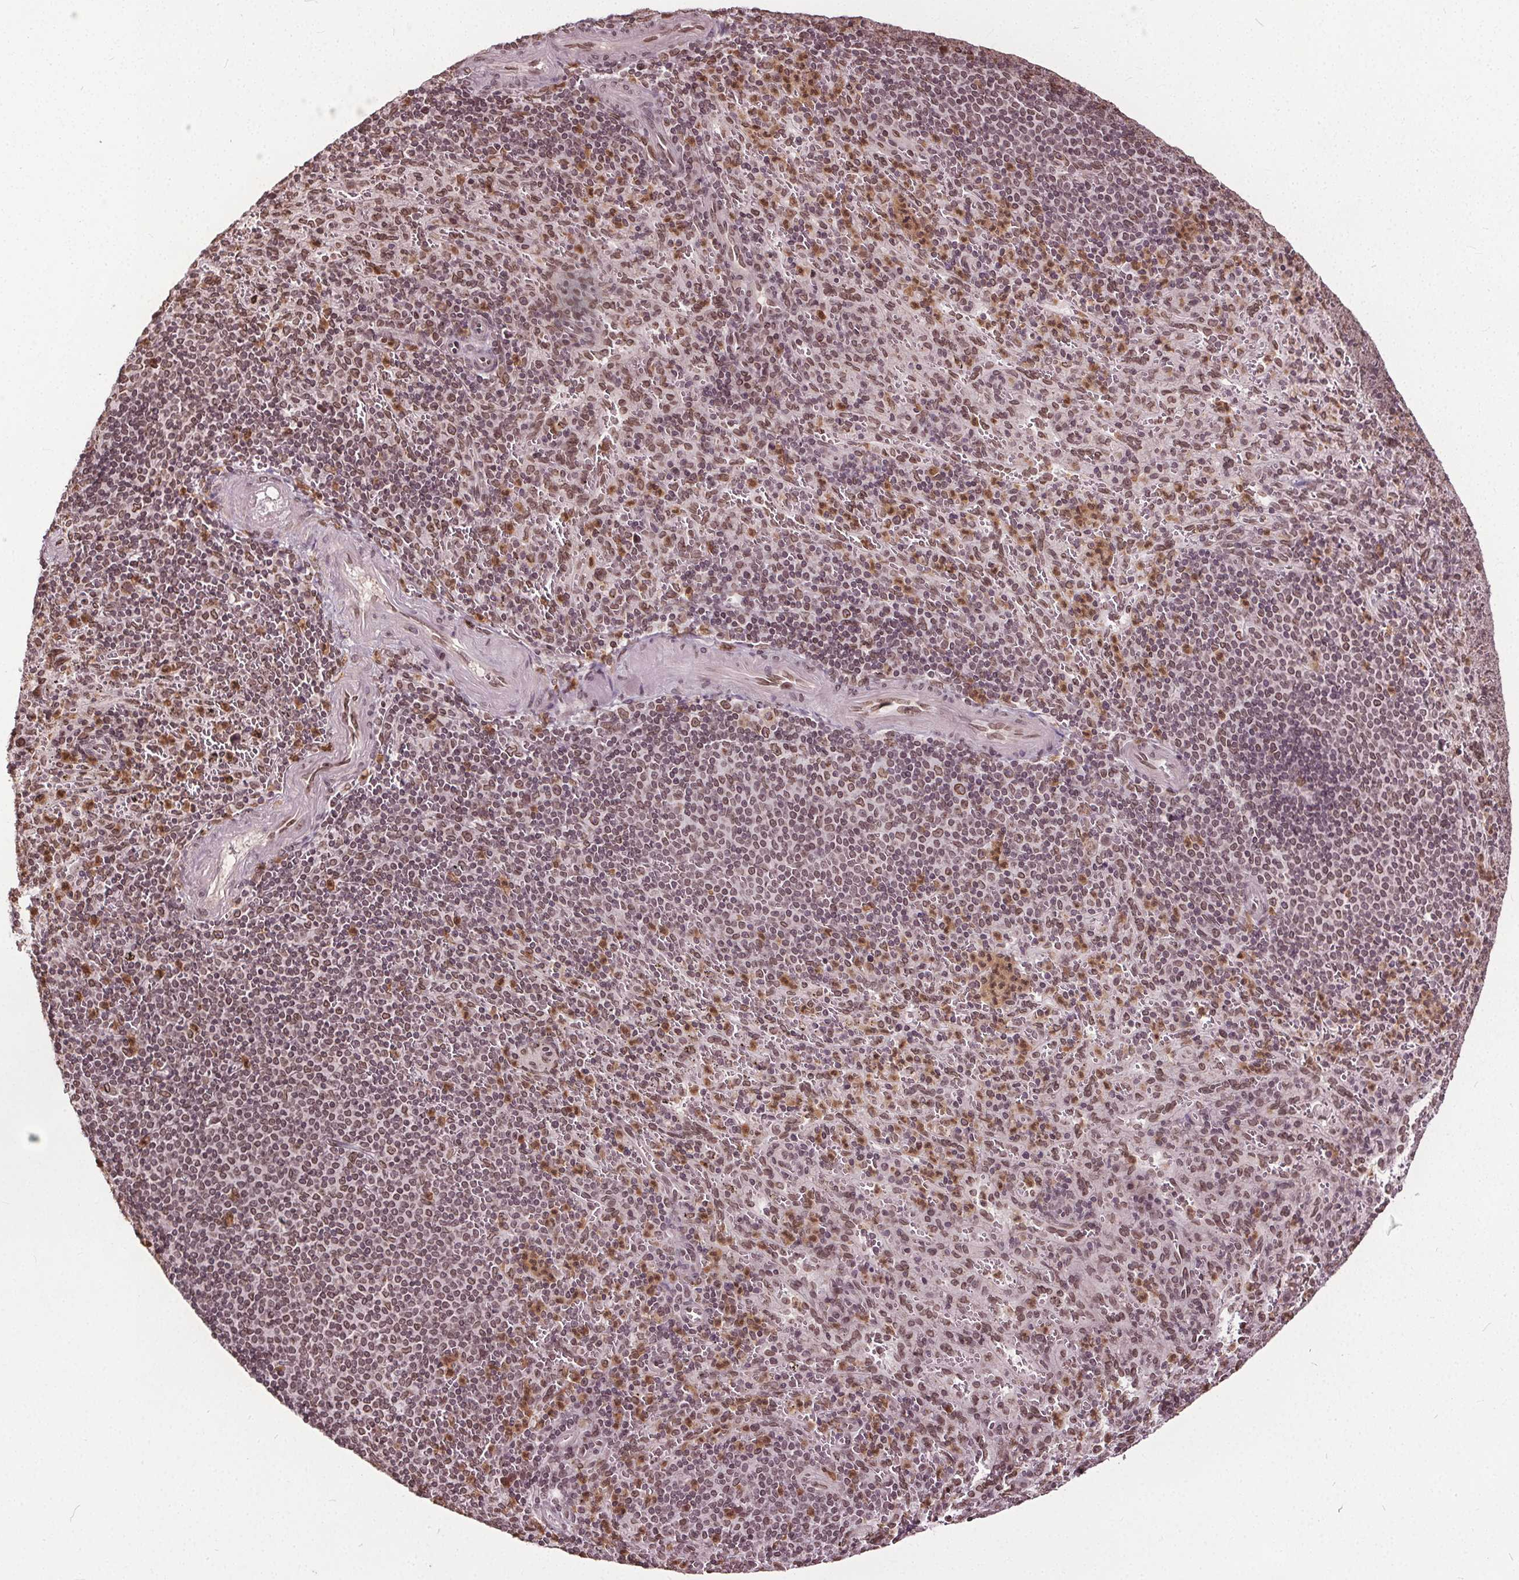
{"staining": {"intensity": "moderate", "quantity": "25%-75%", "location": "nuclear"}, "tissue": "spleen", "cell_type": "Cells in red pulp", "image_type": "normal", "snomed": [{"axis": "morphology", "description": "Normal tissue, NOS"}, {"axis": "topography", "description": "Spleen"}], "caption": "This histopathology image reveals immunohistochemistry (IHC) staining of normal human spleen, with medium moderate nuclear positivity in approximately 25%-75% of cells in red pulp.", "gene": "TTC39C", "patient": {"sex": "male", "age": 57}}